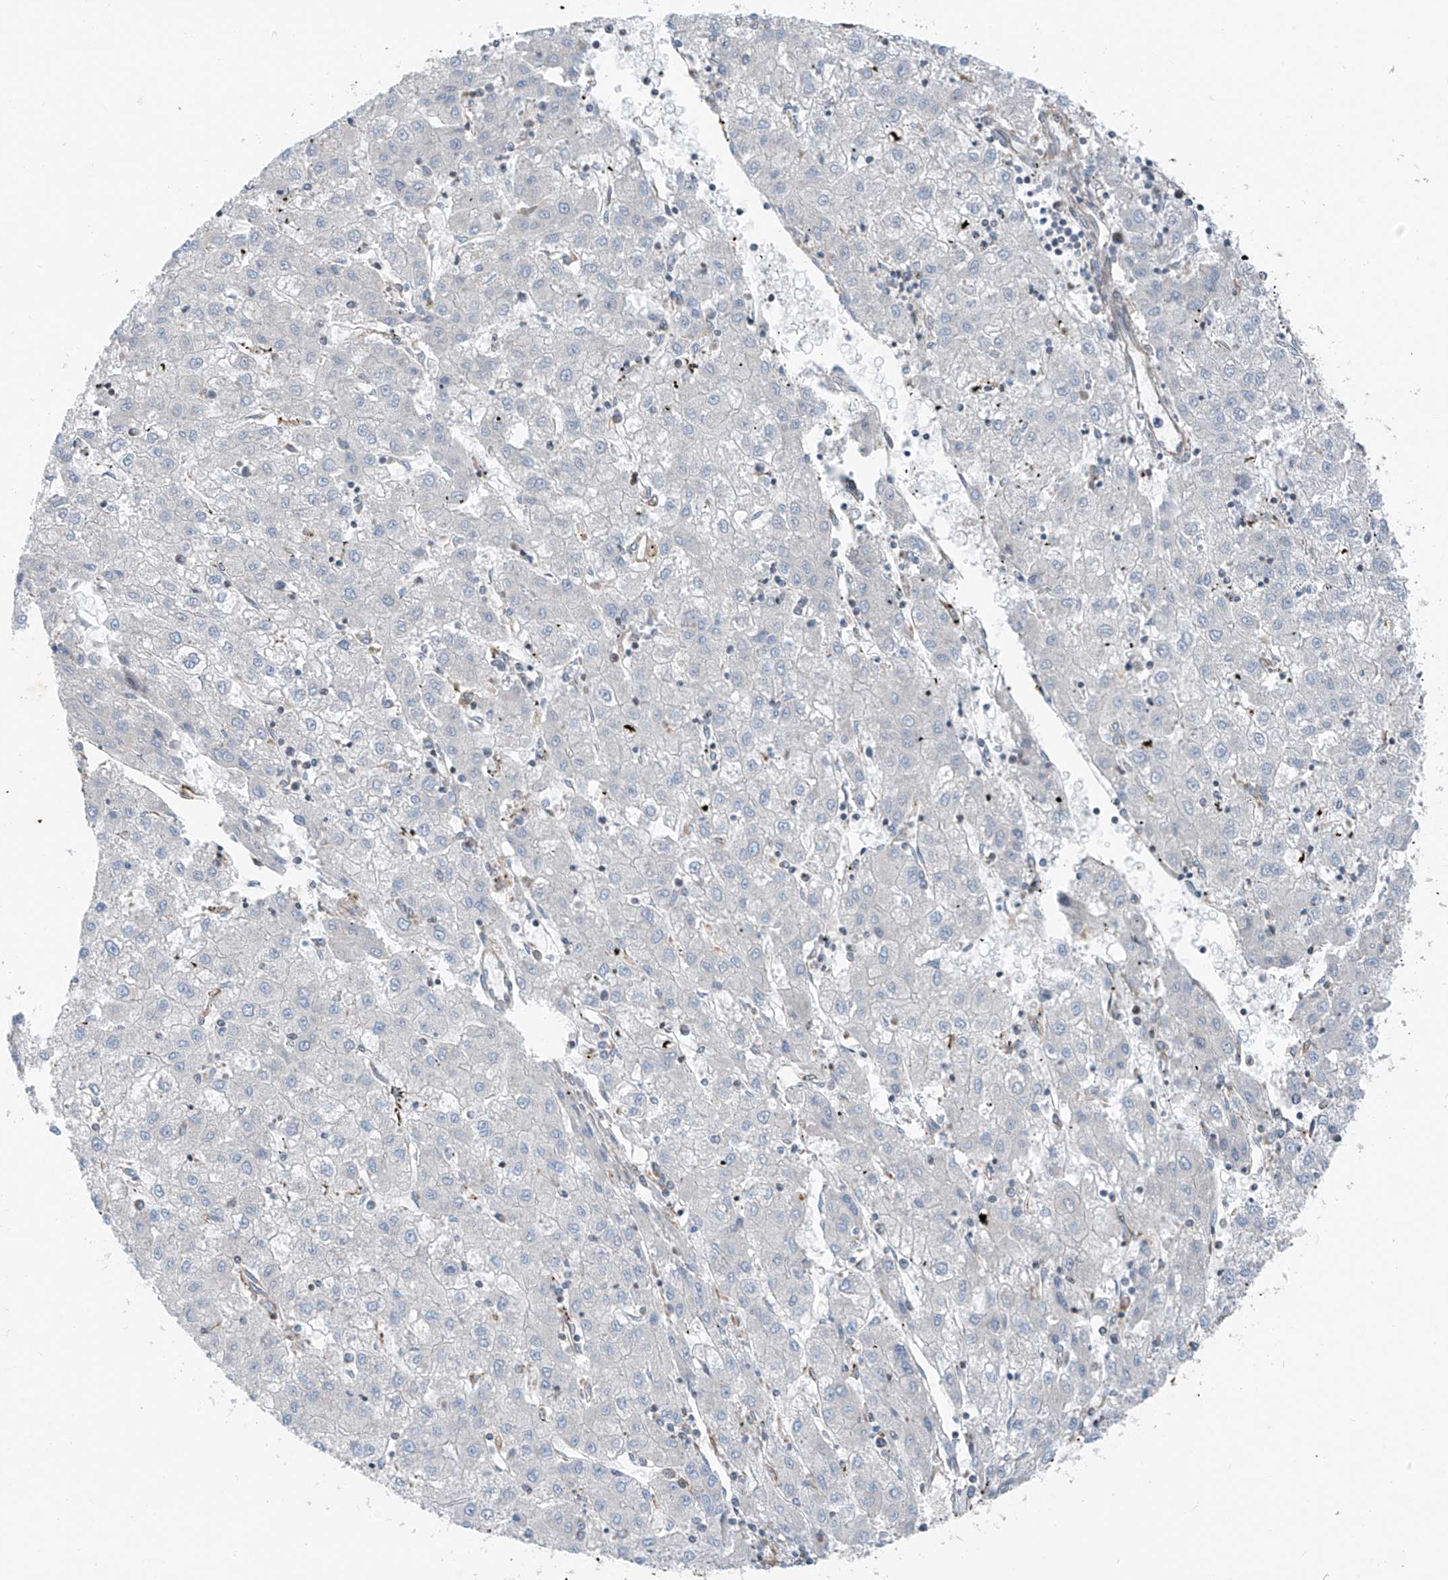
{"staining": {"intensity": "negative", "quantity": "none", "location": "none"}, "tissue": "liver cancer", "cell_type": "Tumor cells", "image_type": "cancer", "snomed": [{"axis": "morphology", "description": "Carcinoma, Hepatocellular, NOS"}, {"axis": "topography", "description": "Liver"}], "caption": "Liver cancer (hepatocellular carcinoma) stained for a protein using immunohistochemistry (IHC) demonstrates no positivity tumor cells.", "gene": "EOMES", "patient": {"sex": "male", "age": 72}}